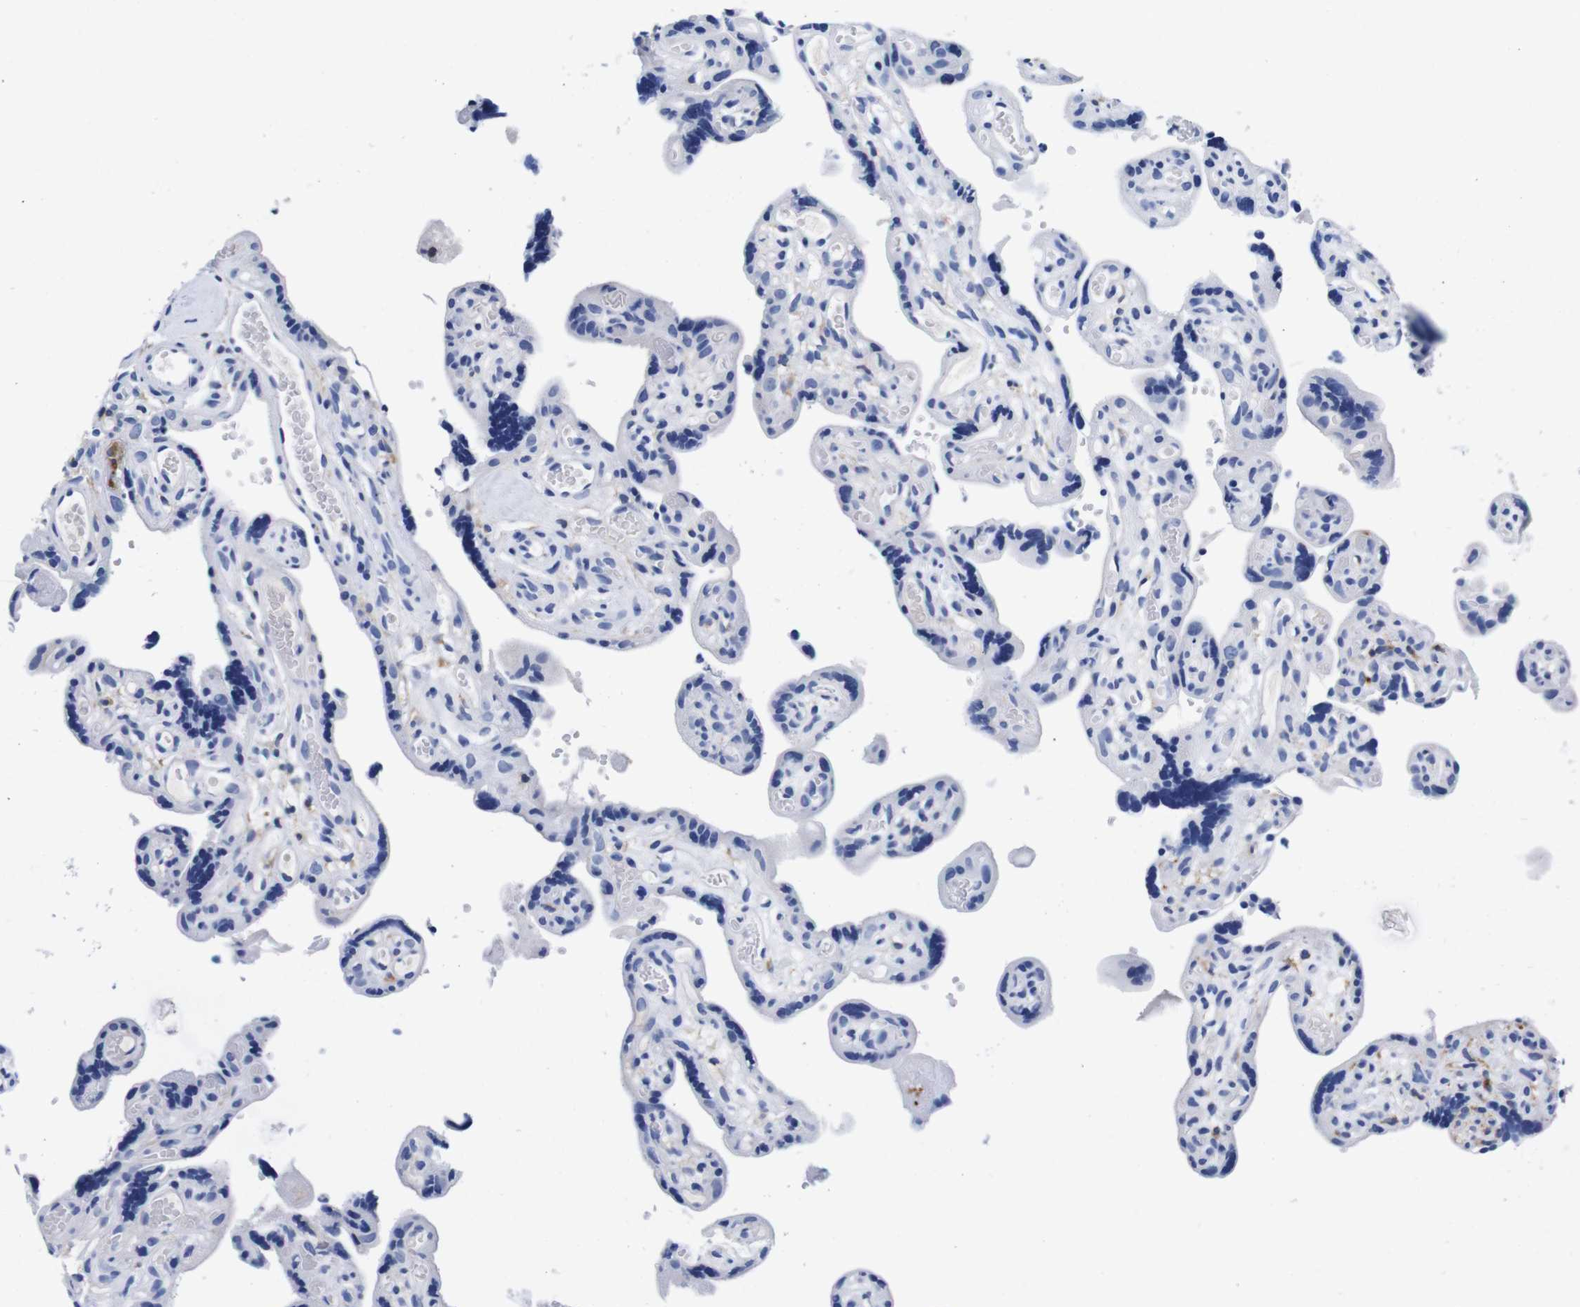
{"staining": {"intensity": "negative", "quantity": "none", "location": "none"}, "tissue": "placenta", "cell_type": "Decidual cells", "image_type": "normal", "snomed": [{"axis": "morphology", "description": "Normal tissue, NOS"}, {"axis": "topography", "description": "Placenta"}], "caption": "The micrograph displays no significant positivity in decidual cells of placenta.", "gene": "ENSG00000248993", "patient": {"sex": "female", "age": 30}}